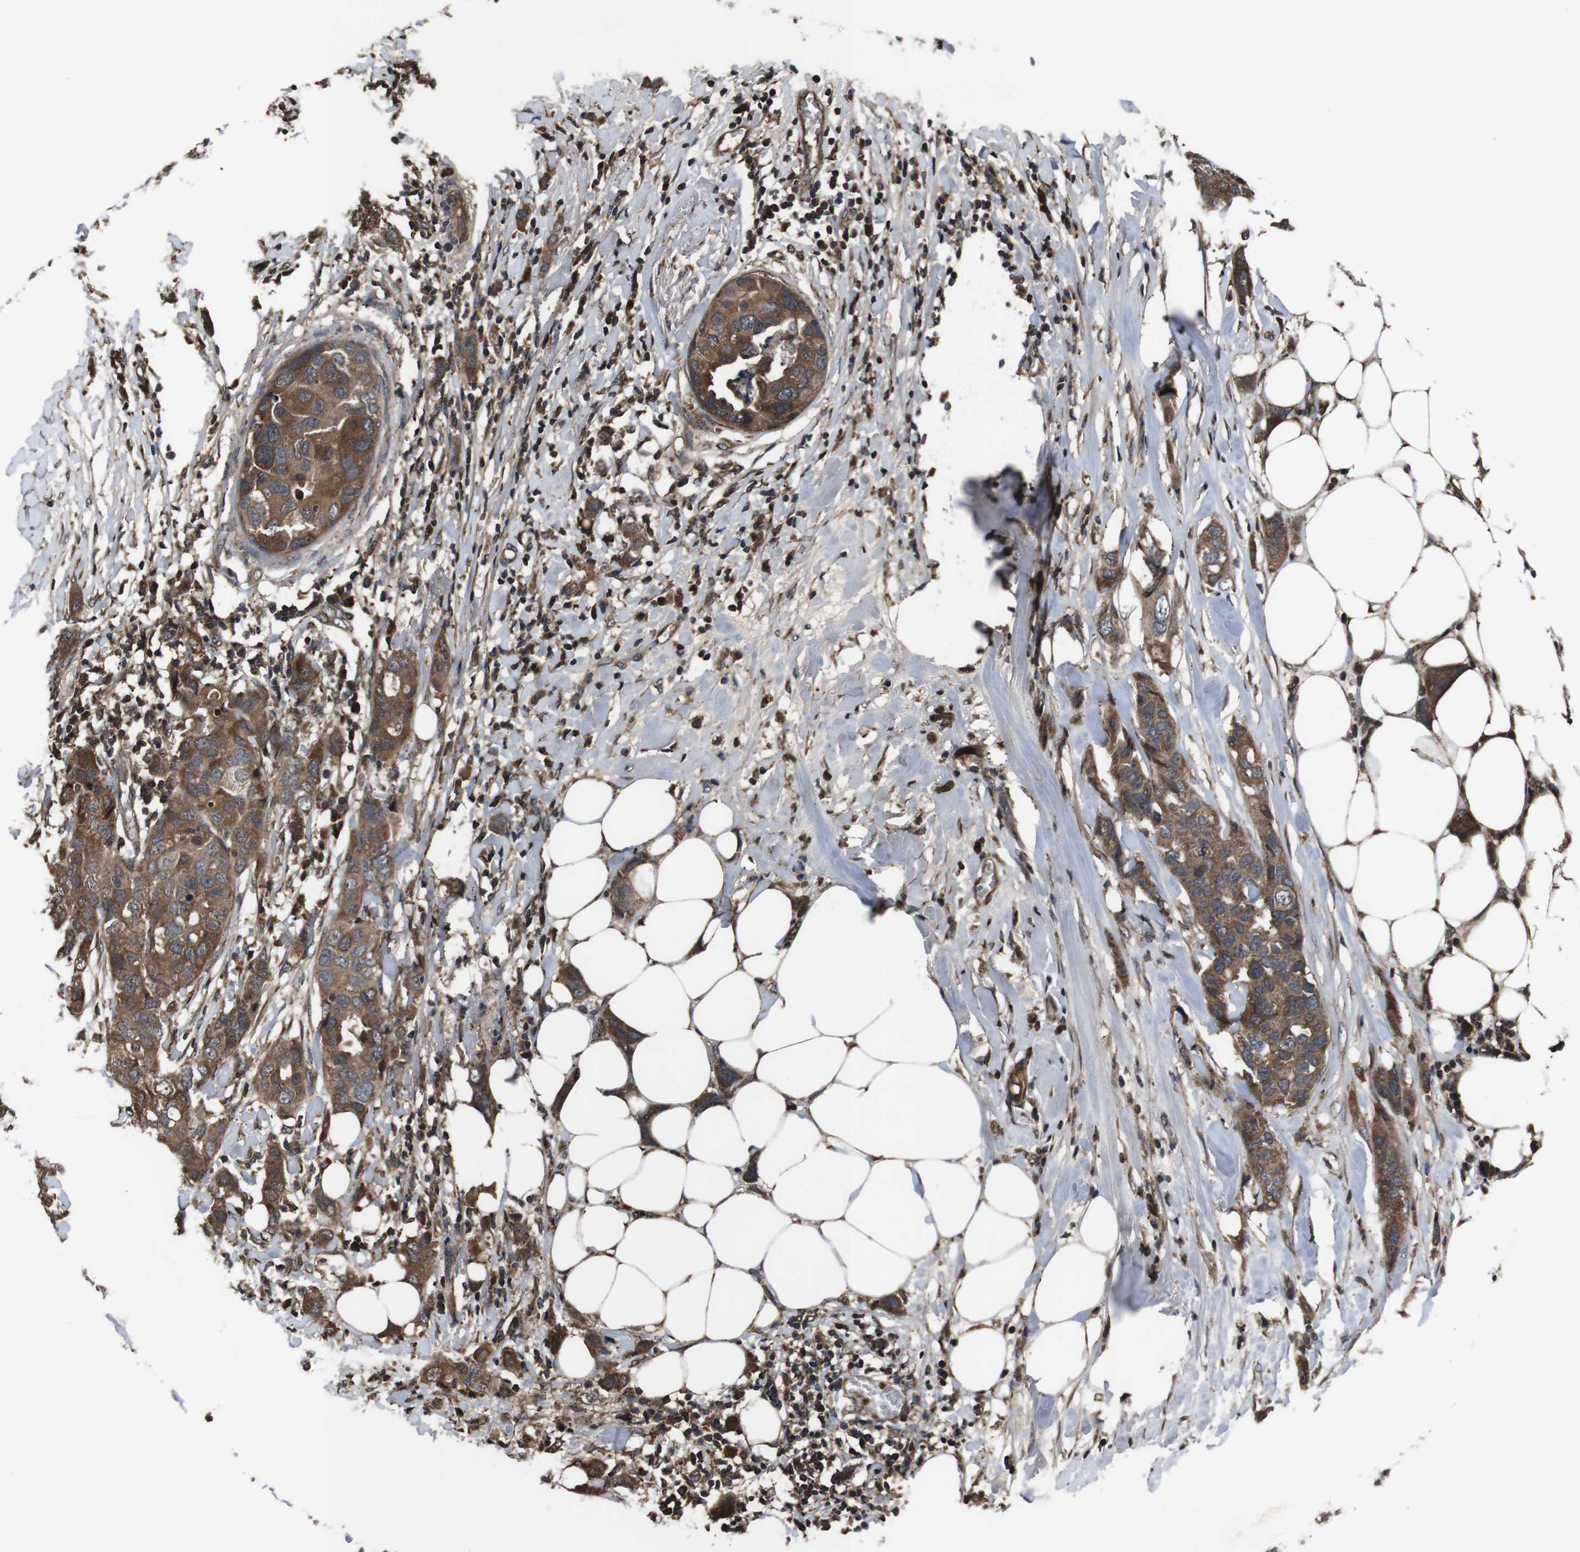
{"staining": {"intensity": "moderate", "quantity": ">75%", "location": "cytoplasmic/membranous"}, "tissue": "breast cancer", "cell_type": "Tumor cells", "image_type": "cancer", "snomed": [{"axis": "morphology", "description": "Duct carcinoma"}, {"axis": "topography", "description": "Breast"}], "caption": "A photomicrograph showing moderate cytoplasmic/membranous expression in approximately >75% of tumor cells in invasive ductal carcinoma (breast), as visualized by brown immunohistochemical staining.", "gene": "CXCL11", "patient": {"sex": "female", "age": 50}}